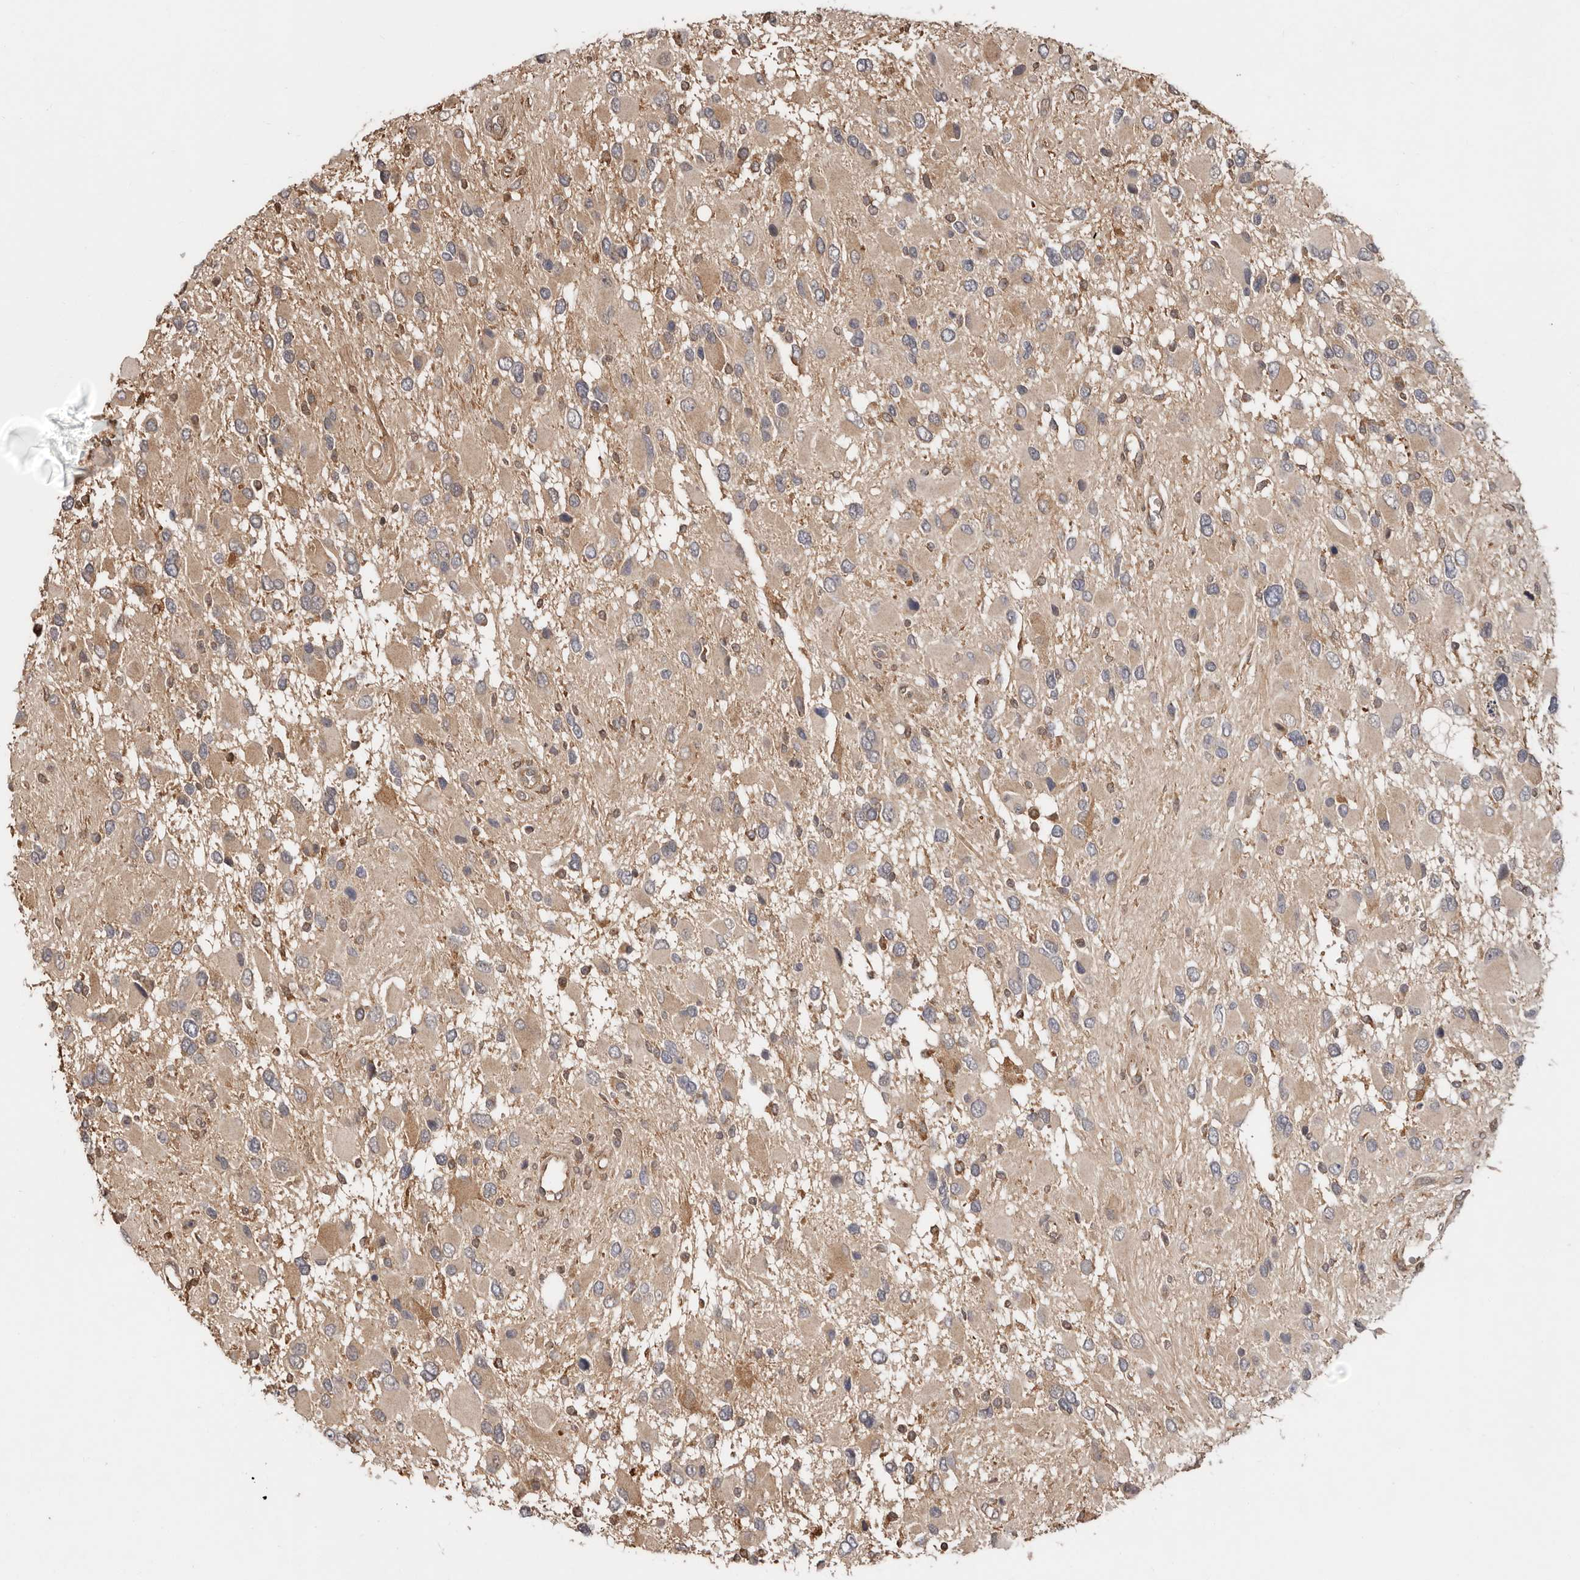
{"staining": {"intensity": "moderate", "quantity": ">75%", "location": "cytoplasmic/membranous"}, "tissue": "glioma", "cell_type": "Tumor cells", "image_type": "cancer", "snomed": [{"axis": "morphology", "description": "Glioma, malignant, High grade"}, {"axis": "topography", "description": "Brain"}], "caption": "A histopathology image of human malignant high-grade glioma stained for a protein displays moderate cytoplasmic/membranous brown staining in tumor cells.", "gene": "RSPO2", "patient": {"sex": "male", "age": 53}}